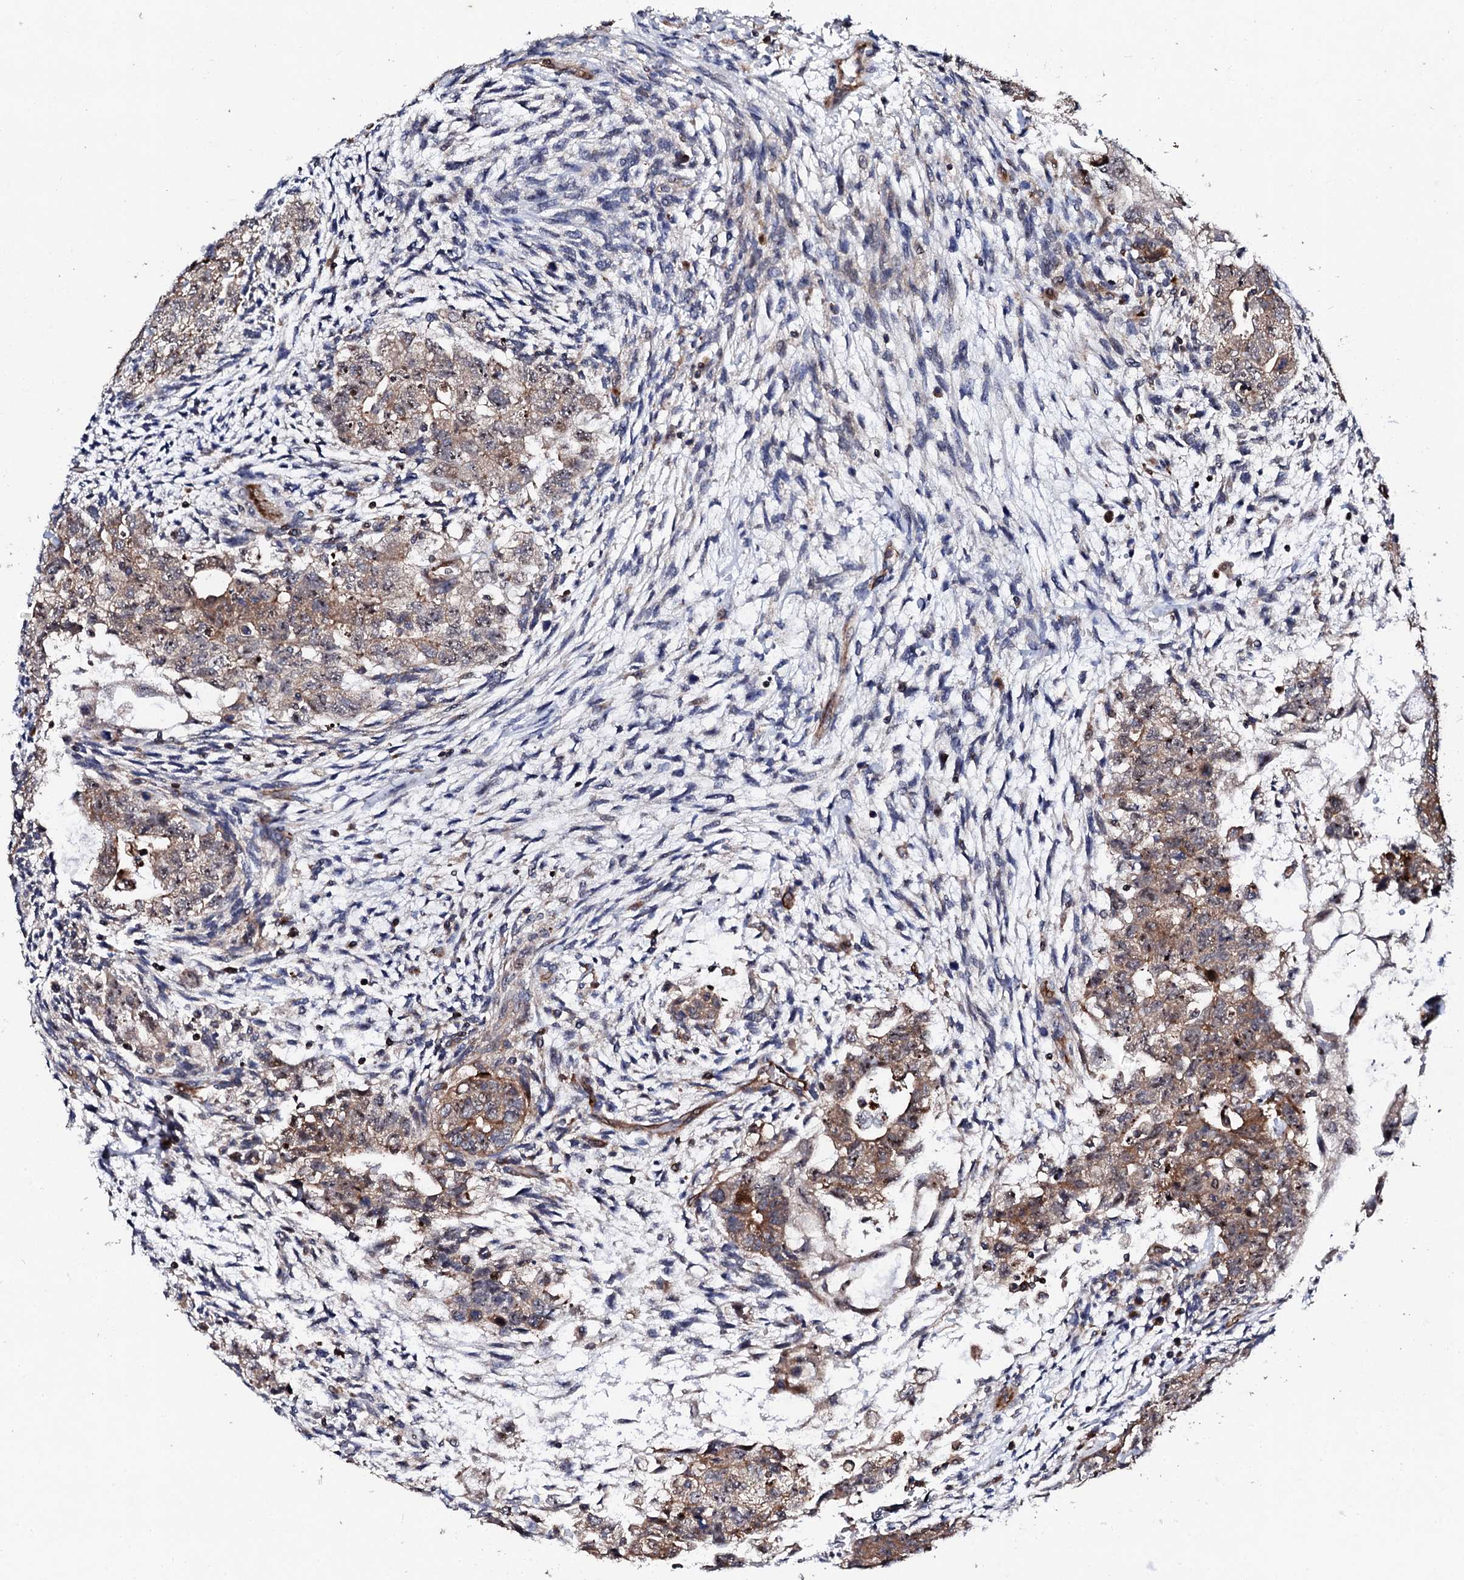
{"staining": {"intensity": "moderate", "quantity": ">75%", "location": "cytoplasmic/membranous,nuclear"}, "tissue": "testis cancer", "cell_type": "Tumor cells", "image_type": "cancer", "snomed": [{"axis": "morphology", "description": "Carcinoma, Embryonal, NOS"}, {"axis": "topography", "description": "Testis"}], "caption": "About >75% of tumor cells in embryonal carcinoma (testis) show moderate cytoplasmic/membranous and nuclear protein staining as visualized by brown immunohistochemical staining.", "gene": "GTPBP4", "patient": {"sex": "male", "age": 36}}